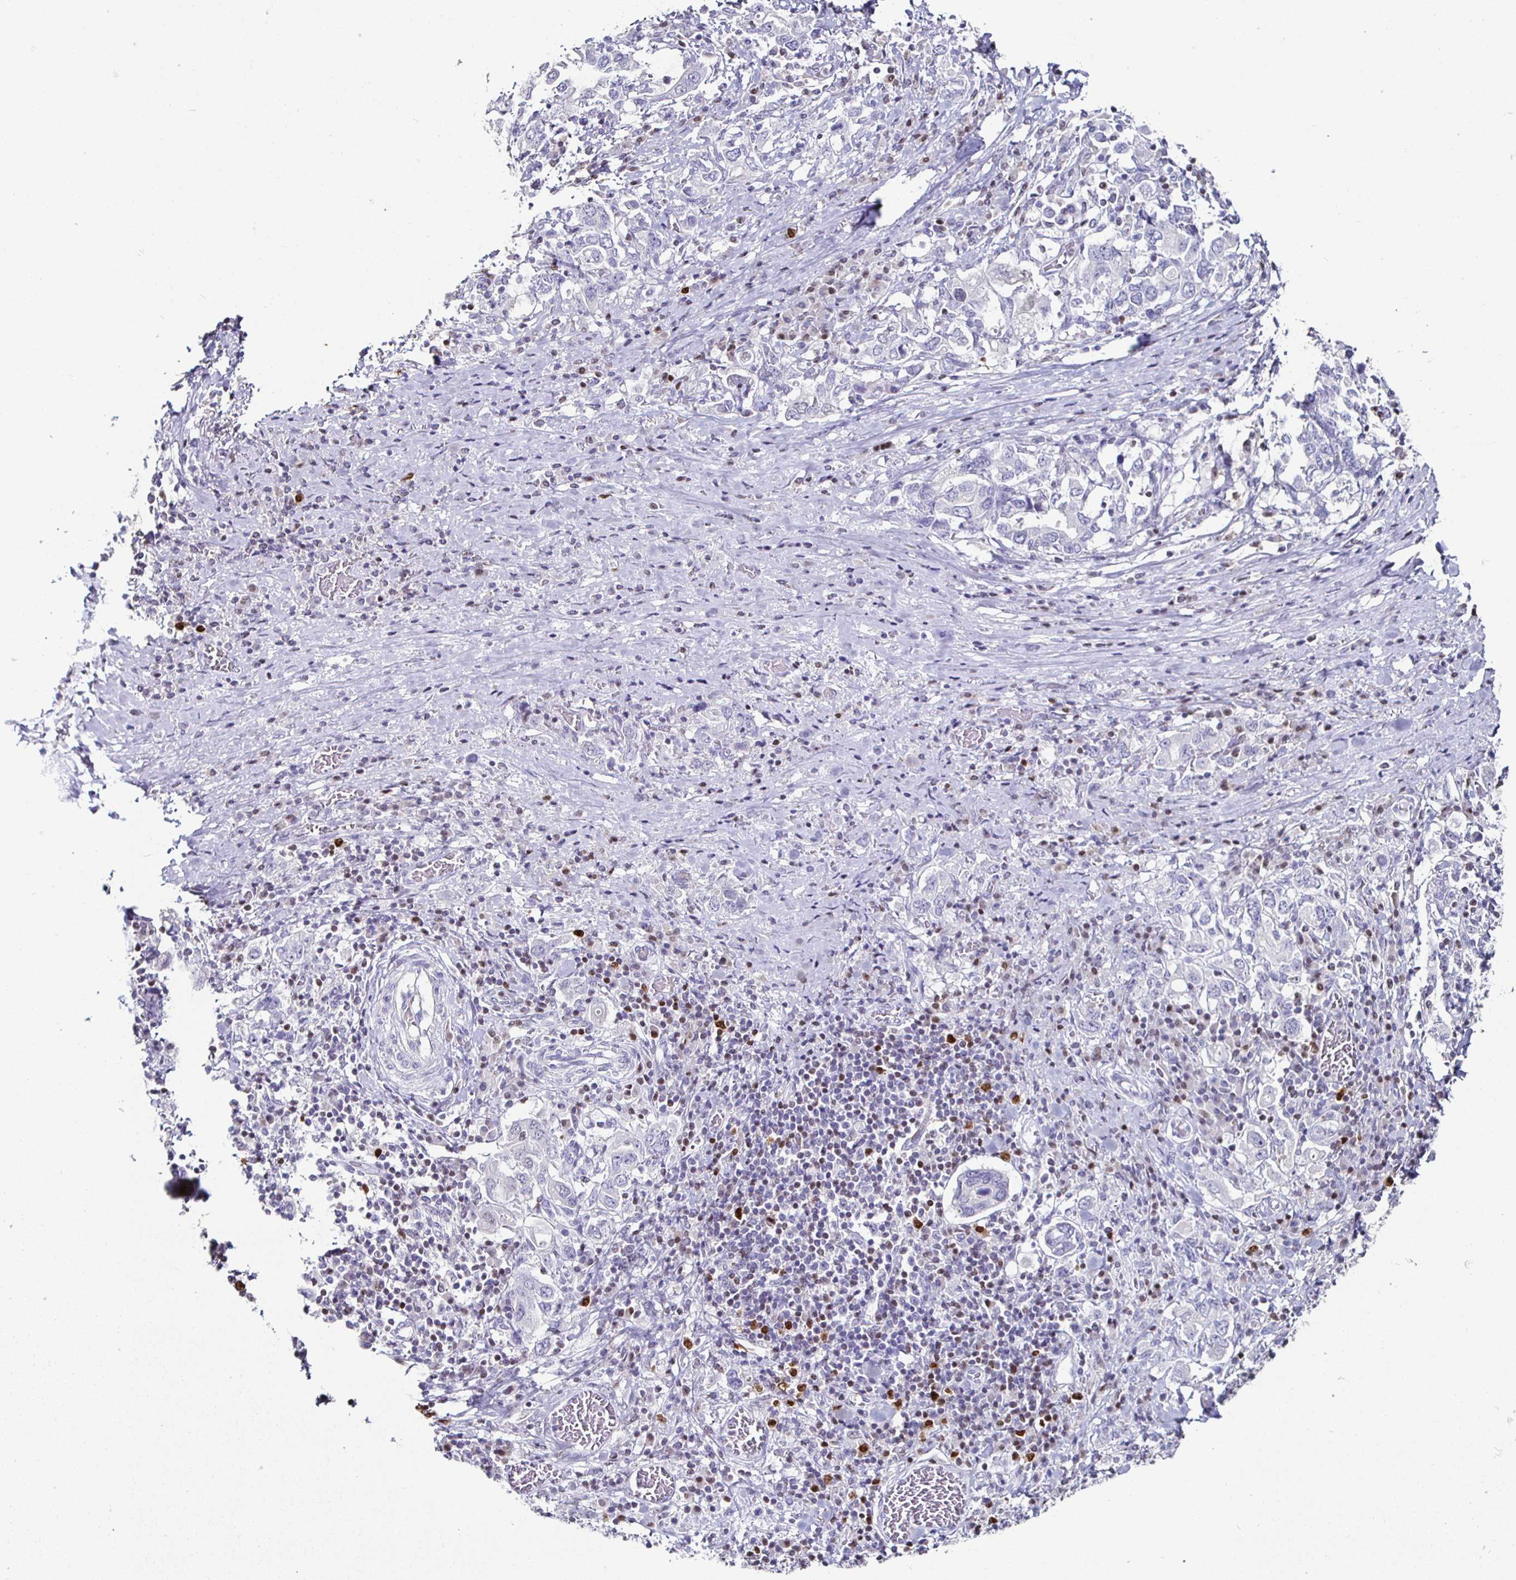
{"staining": {"intensity": "negative", "quantity": "none", "location": "none"}, "tissue": "stomach cancer", "cell_type": "Tumor cells", "image_type": "cancer", "snomed": [{"axis": "morphology", "description": "Adenocarcinoma, NOS"}, {"axis": "topography", "description": "Stomach, upper"}, {"axis": "topography", "description": "Stomach"}], "caption": "A high-resolution photomicrograph shows immunohistochemistry (IHC) staining of adenocarcinoma (stomach), which reveals no significant expression in tumor cells.", "gene": "RUNX2", "patient": {"sex": "male", "age": 62}}